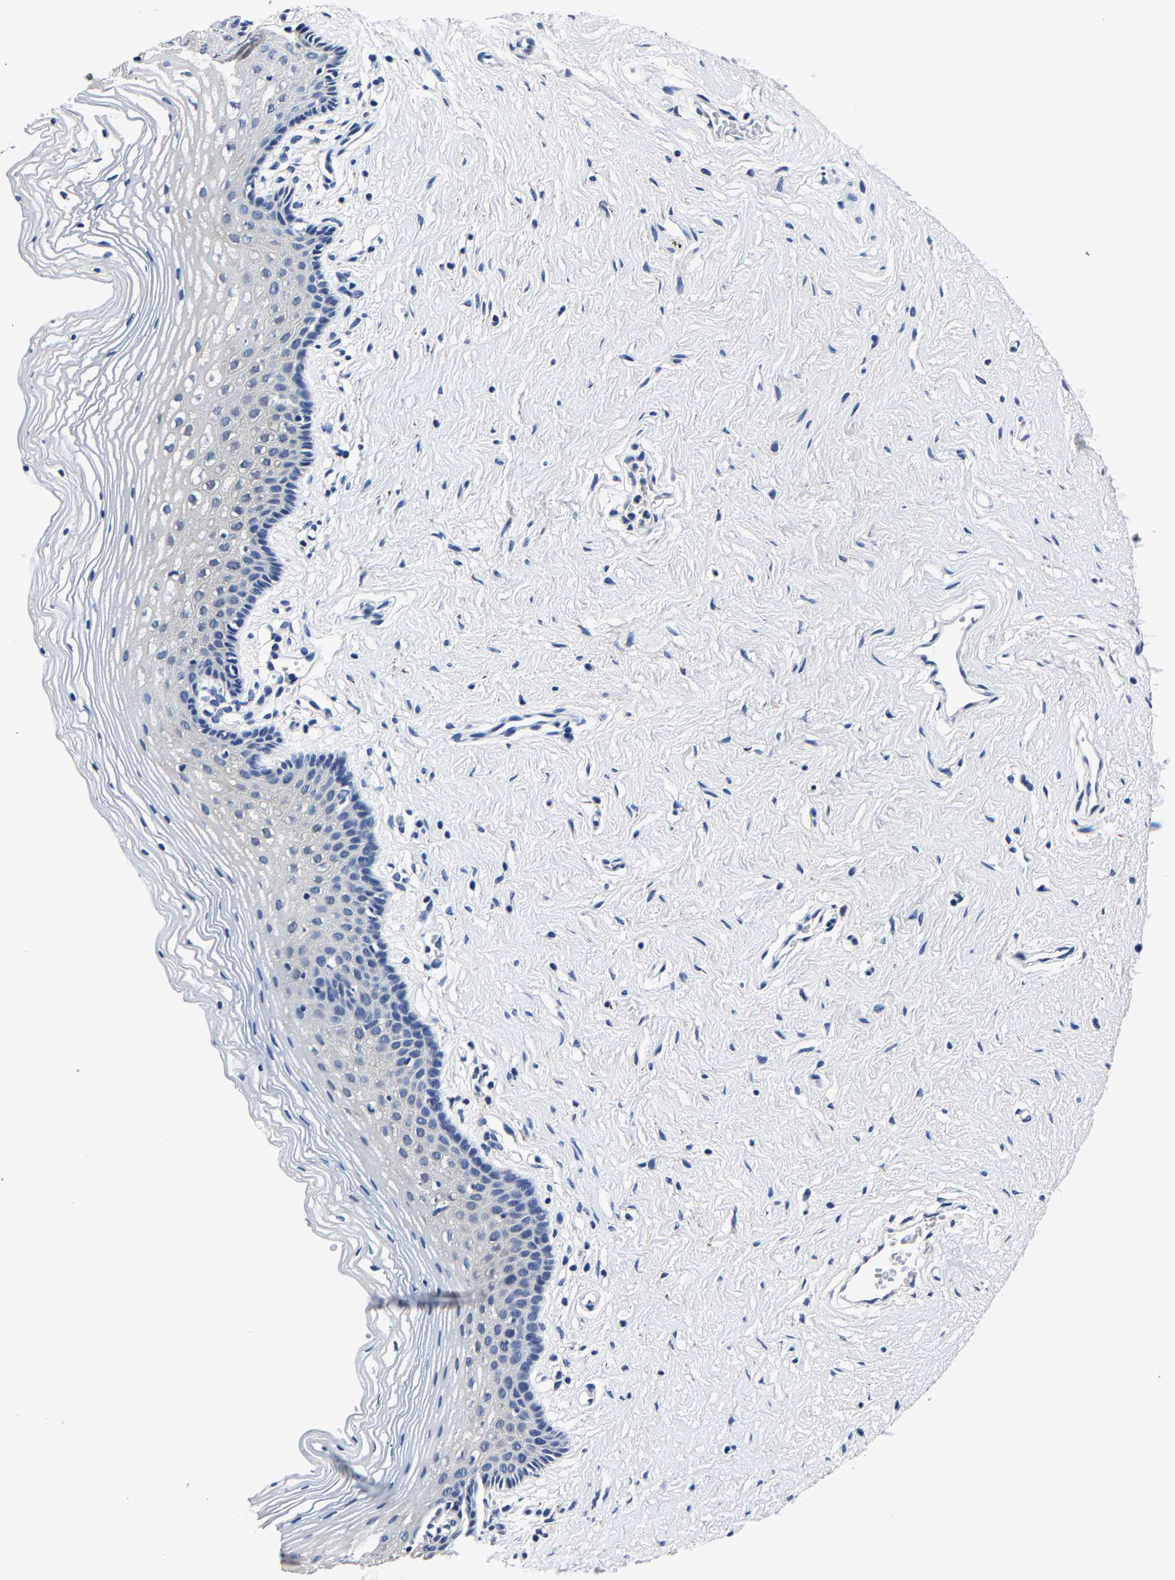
{"staining": {"intensity": "negative", "quantity": "none", "location": "none"}, "tissue": "vagina", "cell_type": "Squamous epithelial cells", "image_type": "normal", "snomed": [{"axis": "morphology", "description": "Normal tissue, NOS"}, {"axis": "topography", "description": "Vagina"}], "caption": "A micrograph of vagina stained for a protein displays no brown staining in squamous epithelial cells. The staining was performed using DAB (3,3'-diaminobenzidine) to visualize the protein expression in brown, while the nuclei were stained in blue with hematoxylin (Magnification: 20x).", "gene": "PSPH", "patient": {"sex": "female", "age": 32}}